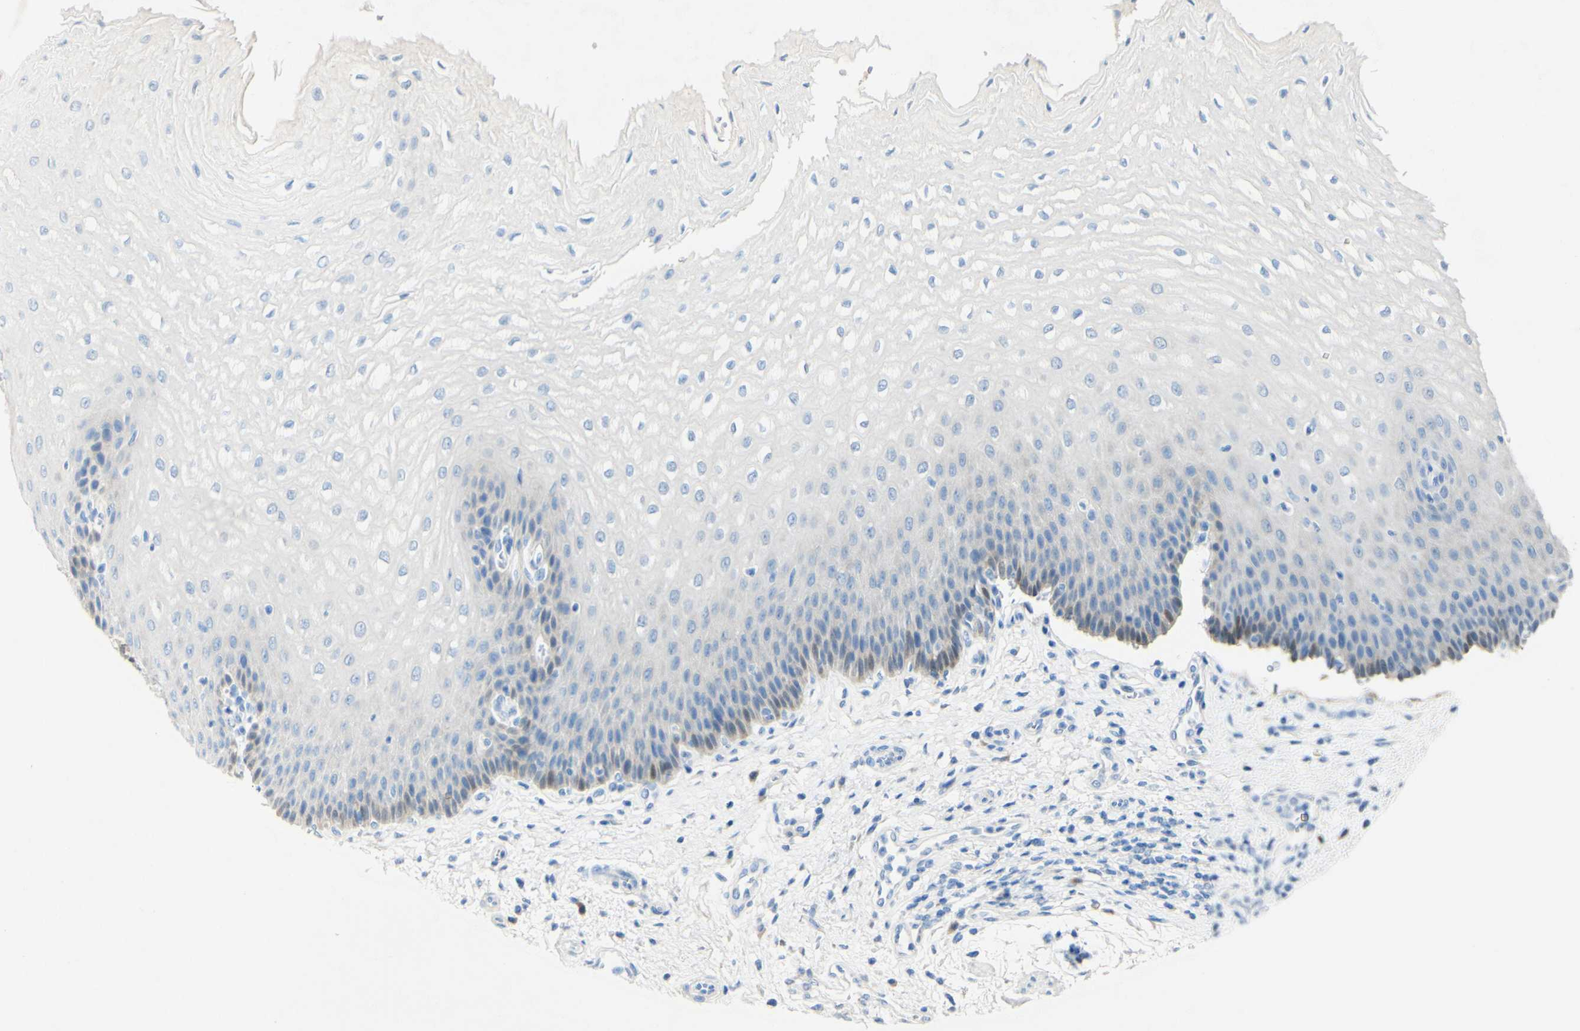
{"staining": {"intensity": "weak", "quantity": "<25%", "location": "cytoplasmic/membranous"}, "tissue": "esophagus", "cell_type": "Squamous epithelial cells", "image_type": "normal", "snomed": [{"axis": "morphology", "description": "Normal tissue, NOS"}, {"axis": "topography", "description": "Esophagus"}], "caption": "Human esophagus stained for a protein using IHC exhibits no positivity in squamous epithelial cells.", "gene": "FGF4", "patient": {"sex": "male", "age": 54}}